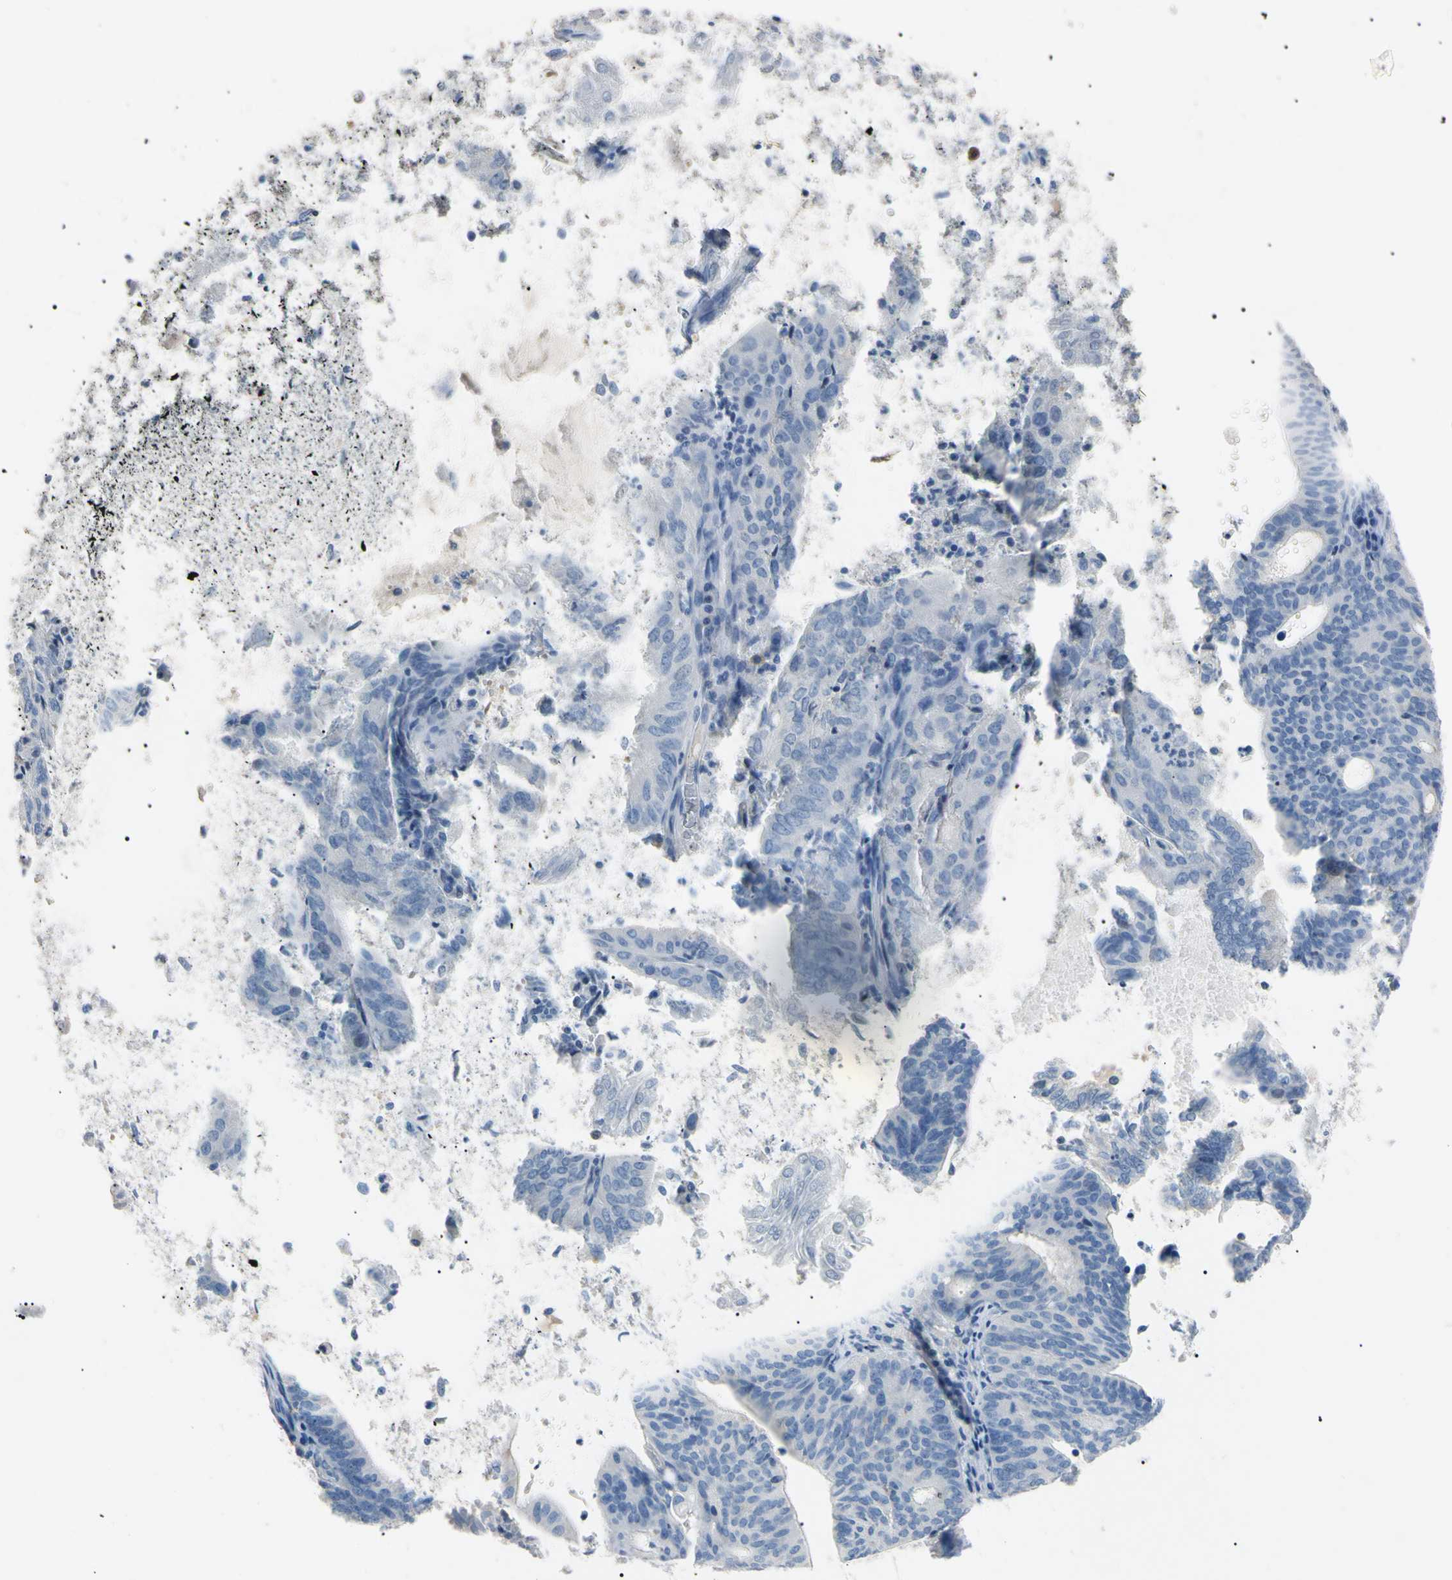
{"staining": {"intensity": "negative", "quantity": "none", "location": "none"}, "tissue": "endometrial cancer", "cell_type": "Tumor cells", "image_type": "cancer", "snomed": [{"axis": "morphology", "description": "Adenocarcinoma, NOS"}, {"axis": "topography", "description": "Uterus"}], "caption": "A histopathology image of adenocarcinoma (endometrial) stained for a protein shows no brown staining in tumor cells. (DAB immunohistochemistry (IHC) with hematoxylin counter stain).", "gene": "CGB3", "patient": {"sex": "female", "age": 83}}